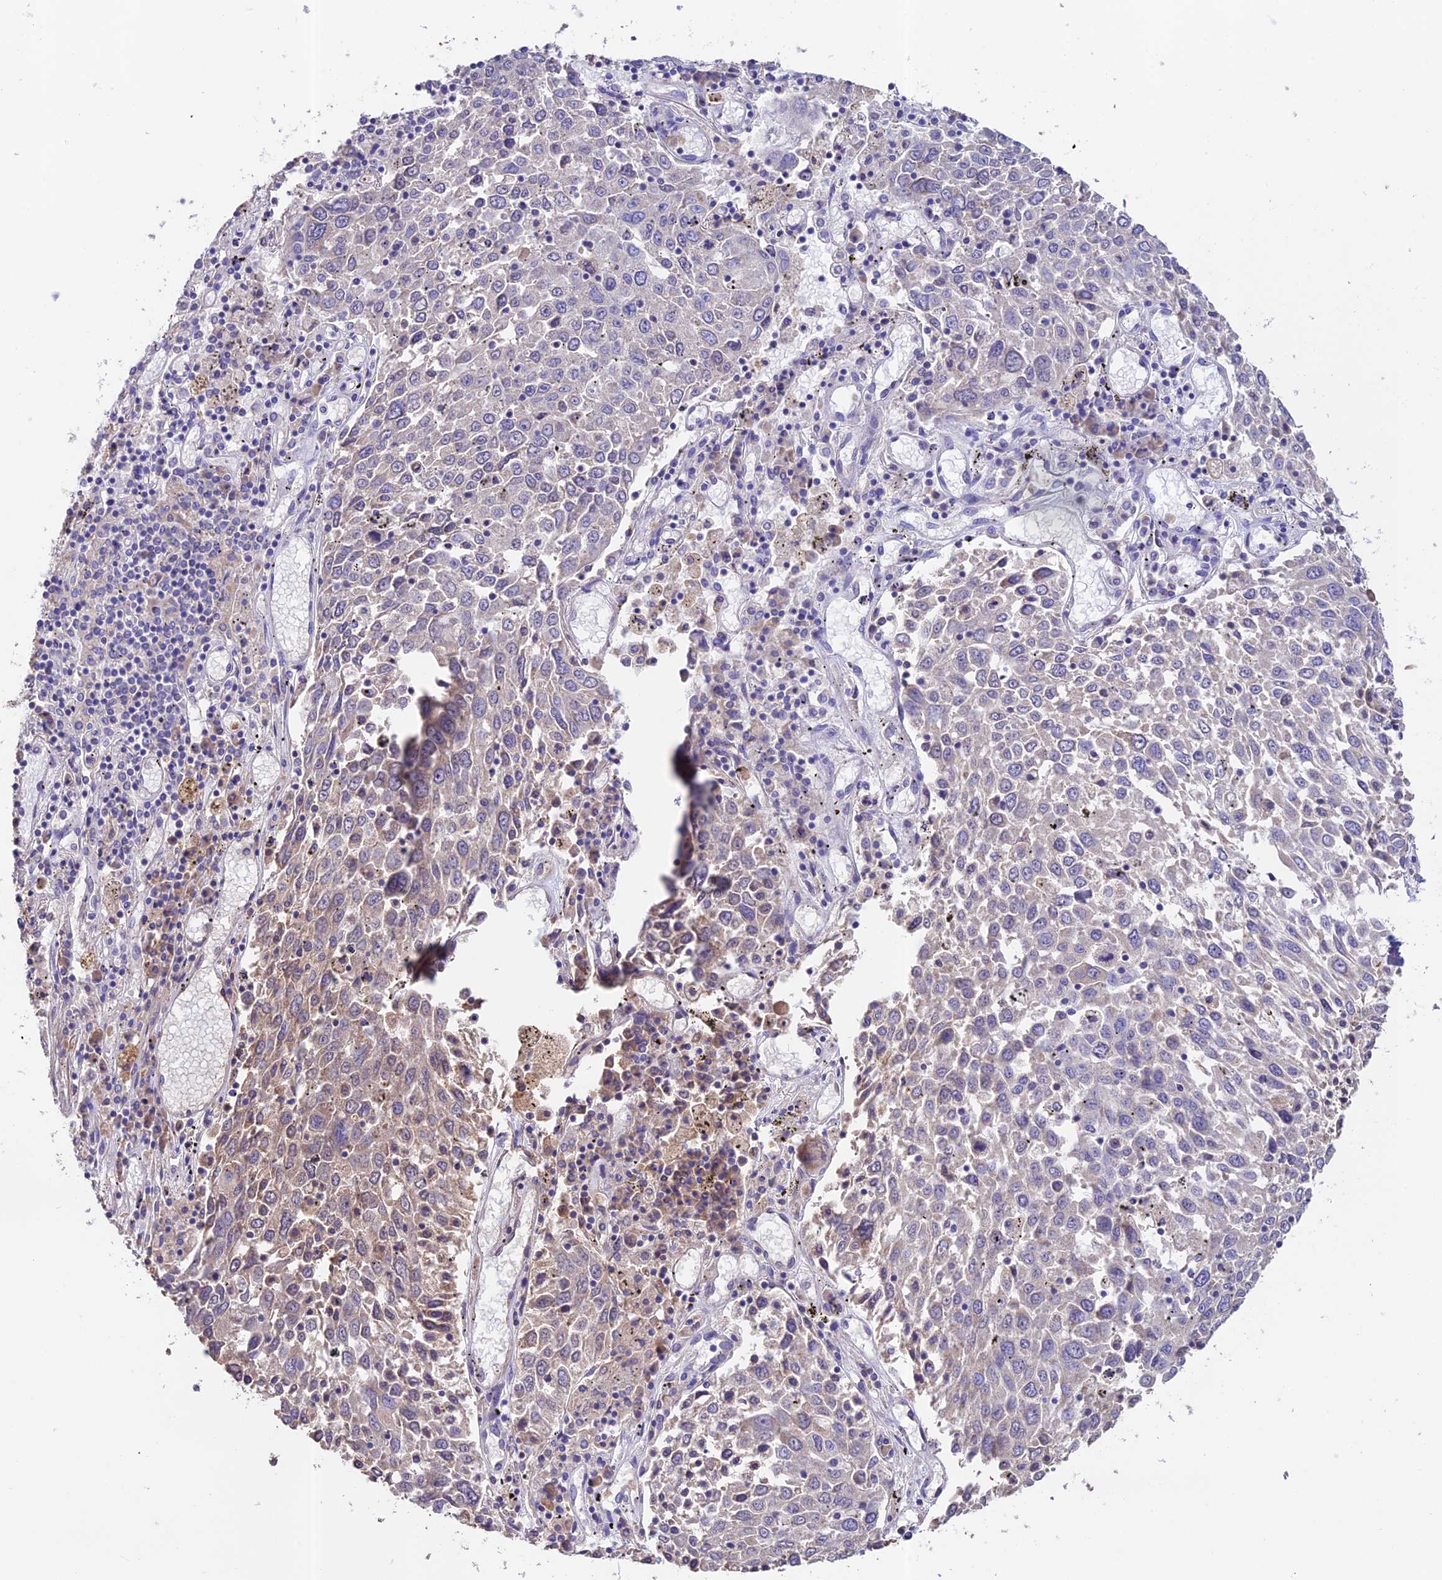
{"staining": {"intensity": "negative", "quantity": "none", "location": "none"}, "tissue": "lung cancer", "cell_type": "Tumor cells", "image_type": "cancer", "snomed": [{"axis": "morphology", "description": "Squamous cell carcinoma, NOS"}, {"axis": "topography", "description": "Lung"}], "caption": "IHC histopathology image of human lung cancer (squamous cell carcinoma) stained for a protein (brown), which demonstrates no staining in tumor cells. Nuclei are stained in blue.", "gene": "EMC3", "patient": {"sex": "male", "age": 65}}